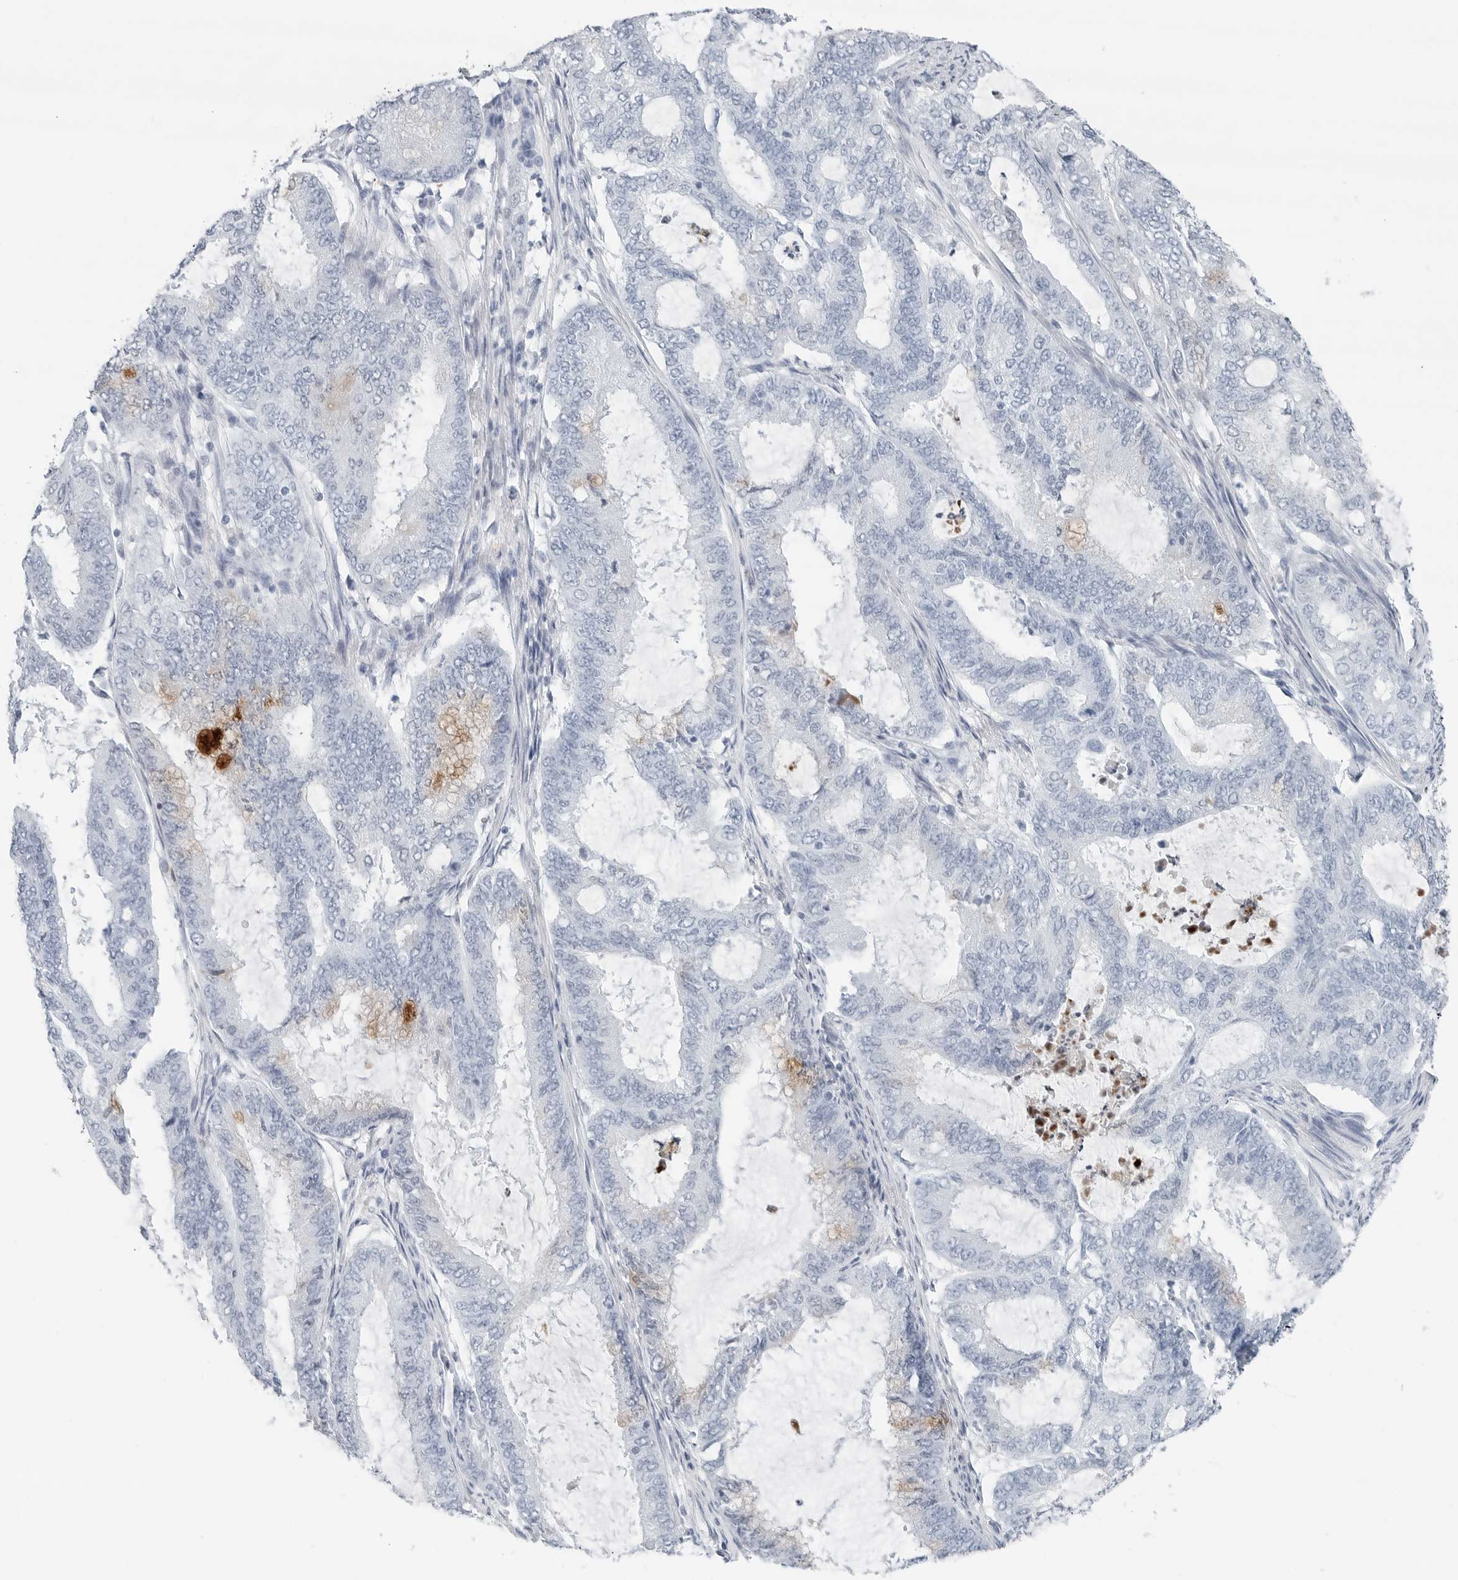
{"staining": {"intensity": "weak", "quantity": "<25%", "location": "cytoplasmic/membranous"}, "tissue": "endometrial cancer", "cell_type": "Tumor cells", "image_type": "cancer", "snomed": [{"axis": "morphology", "description": "Adenocarcinoma, NOS"}, {"axis": "topography", "description": "Endometrium"}], "caption": "Immunohistochemistry of adenocarcinoma (endometrial) demonstrates no positivity in tumor cells.", "gene": "SLPI", "patient": {"sex": "female", "age": 51}}